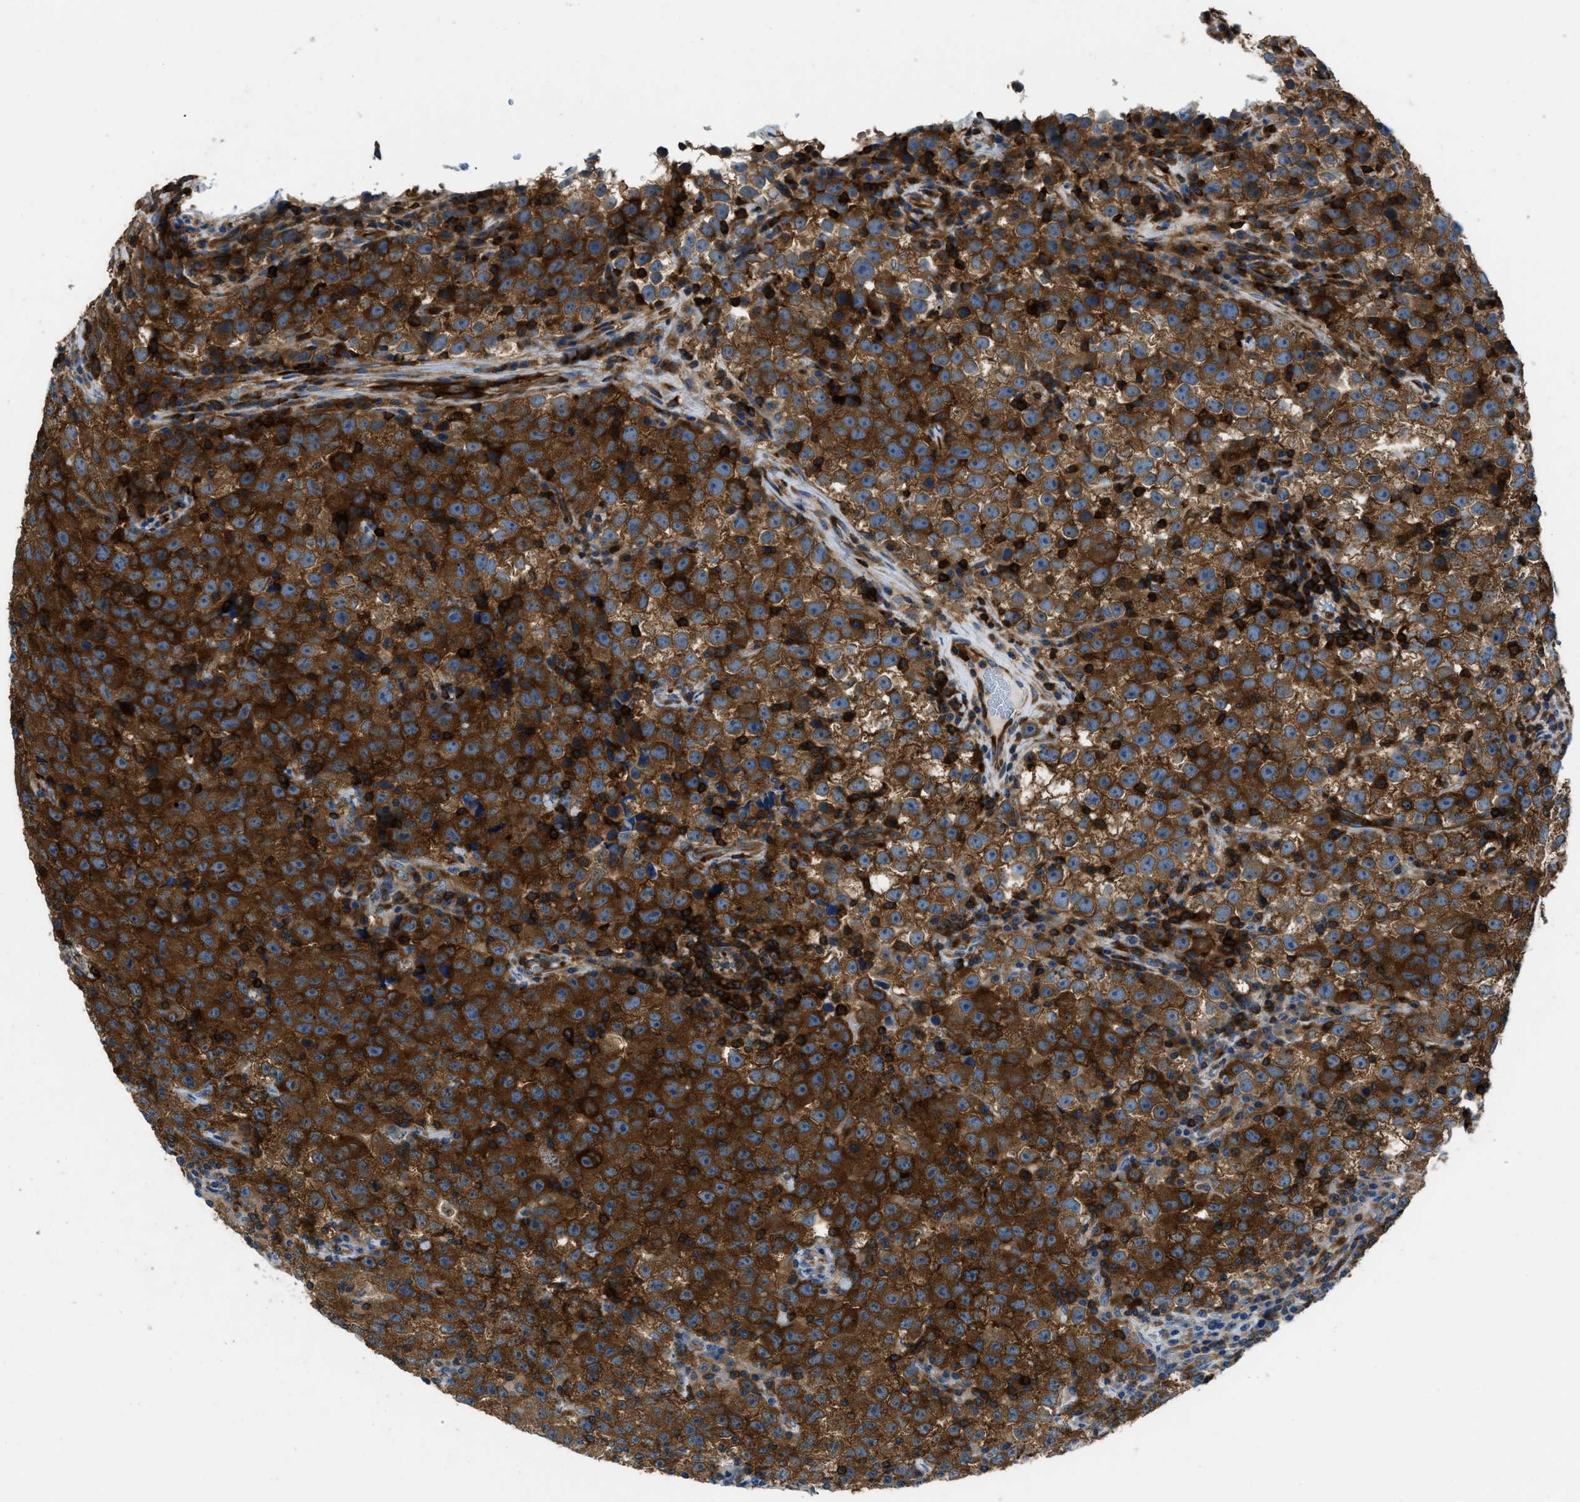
{"staining": {"intensity": "strong", "quantity": "25%-75%", "location": "cytoplasmic/membranous"}, "tissue": "testis cancer", "cell_type": "Tumor cells", "image_type": "cancer", "snomed": [{"axis": "morphology", "description": "Seminoma, NOS"}, {"axis": "topography", "description": "Testis"}], "caption": "A micrograph of testis cancer stained for a protein reveals strong cytoplasmic/membranous brown staining in tumor cells.", "gene": "PFKP", "patient": {"sex": "male", "age": 22}}